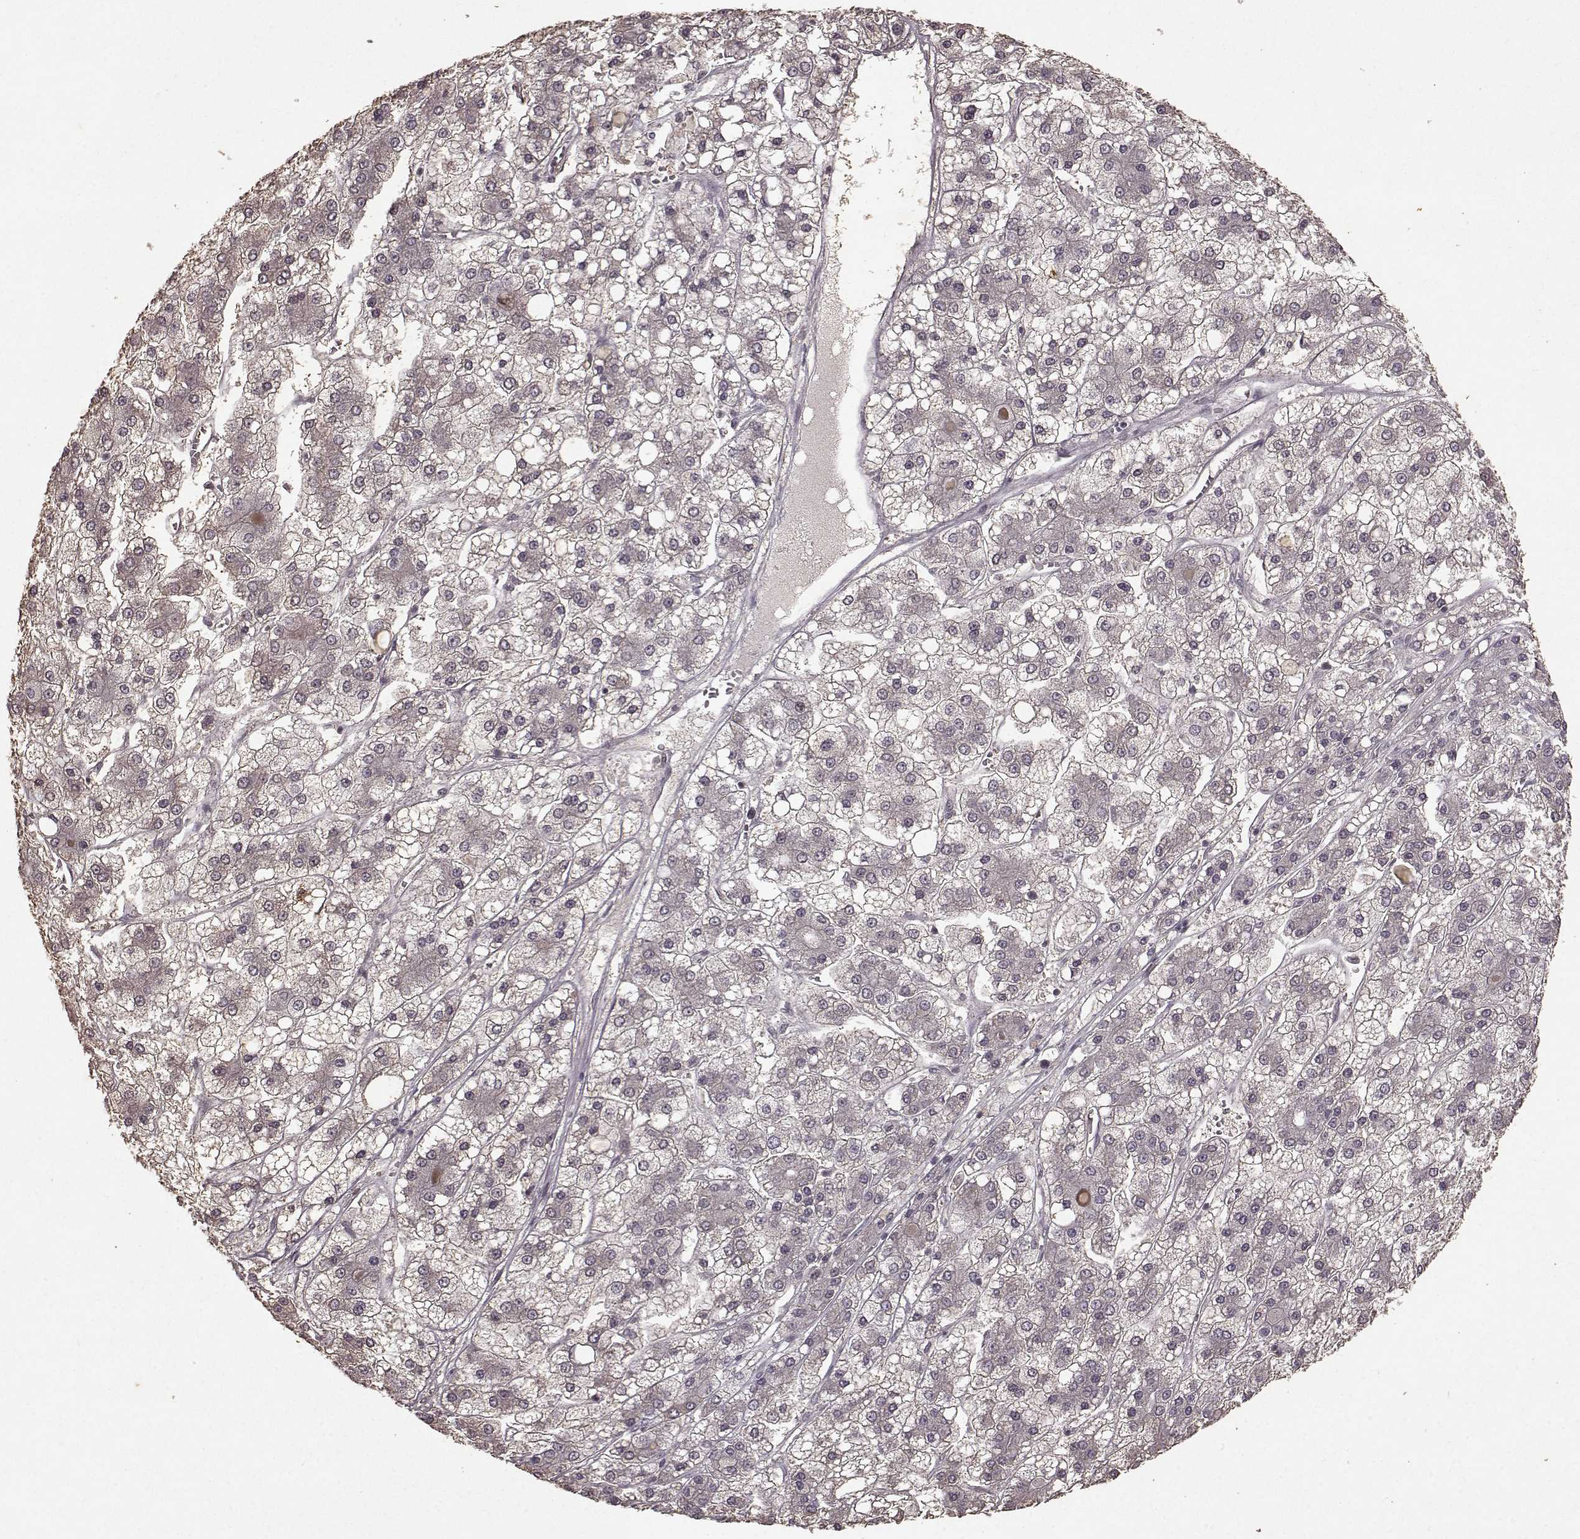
{"staining": {"intensity": "negative", "quantity": "none", "location": "none"}, "tissue": "liver cancer", "cell_type": "Tumor cells", "image_type": "cancer", "snomed": [{"axis": "morphology", "description": "Carcinoma, Hepatocellular, NOS"}, {"axis": "topography", "description": "Liver"}], "caption": "Immunohistochemistry (IHC) of liver hepatocellular carcinoma shows no positivity in tumor cells. (Stains: DAB (3,3'-diaminobenzidine) IHC with hematoxylin counter stain, Microscopy: brightfield microscopy at high magnification).", "gene": "LHB", "patient": {"sex": "male", "age": 73}}